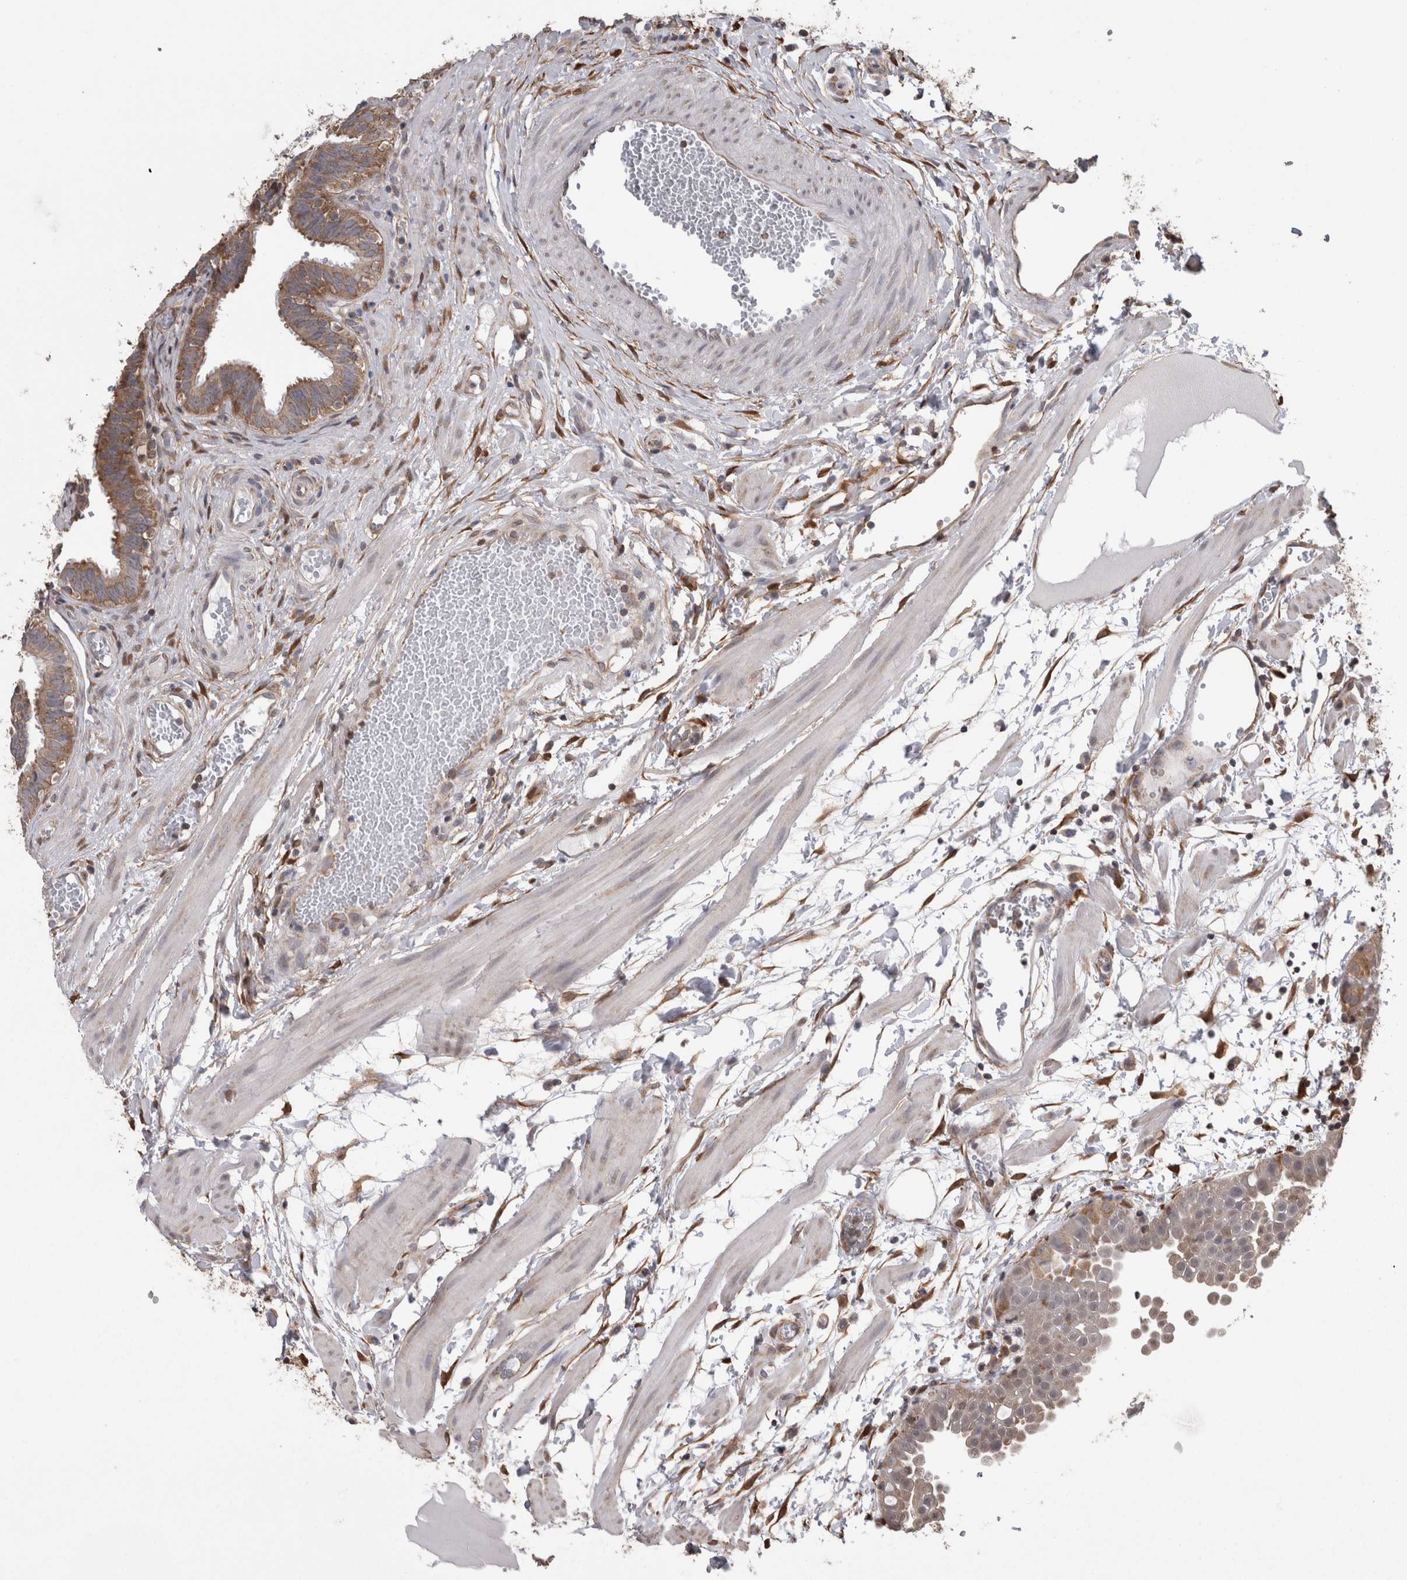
{"staining": {"intensity": "moderate", "quantity": ">75%", "location": "cytoplasmic/membranous"}, "tissue": "fallopian tube", "cell_type": "Glandular cells", "image_type": "normal", "snomed": [{"axis": "morphology", "description": "Normal tissue, NOS"}, {"axis": "topography", "description": "Fallopian tube"}, {"axis": "topography", "description": "Placenta"}], "caption": "Moderate cytoplasmic/membranous positivity for a protein is seen in approximately >75% of glandular cells of benign fallopian tube using IHC.", "gene": "DDX6", "patient": {"sex": "female", "age": 32}}